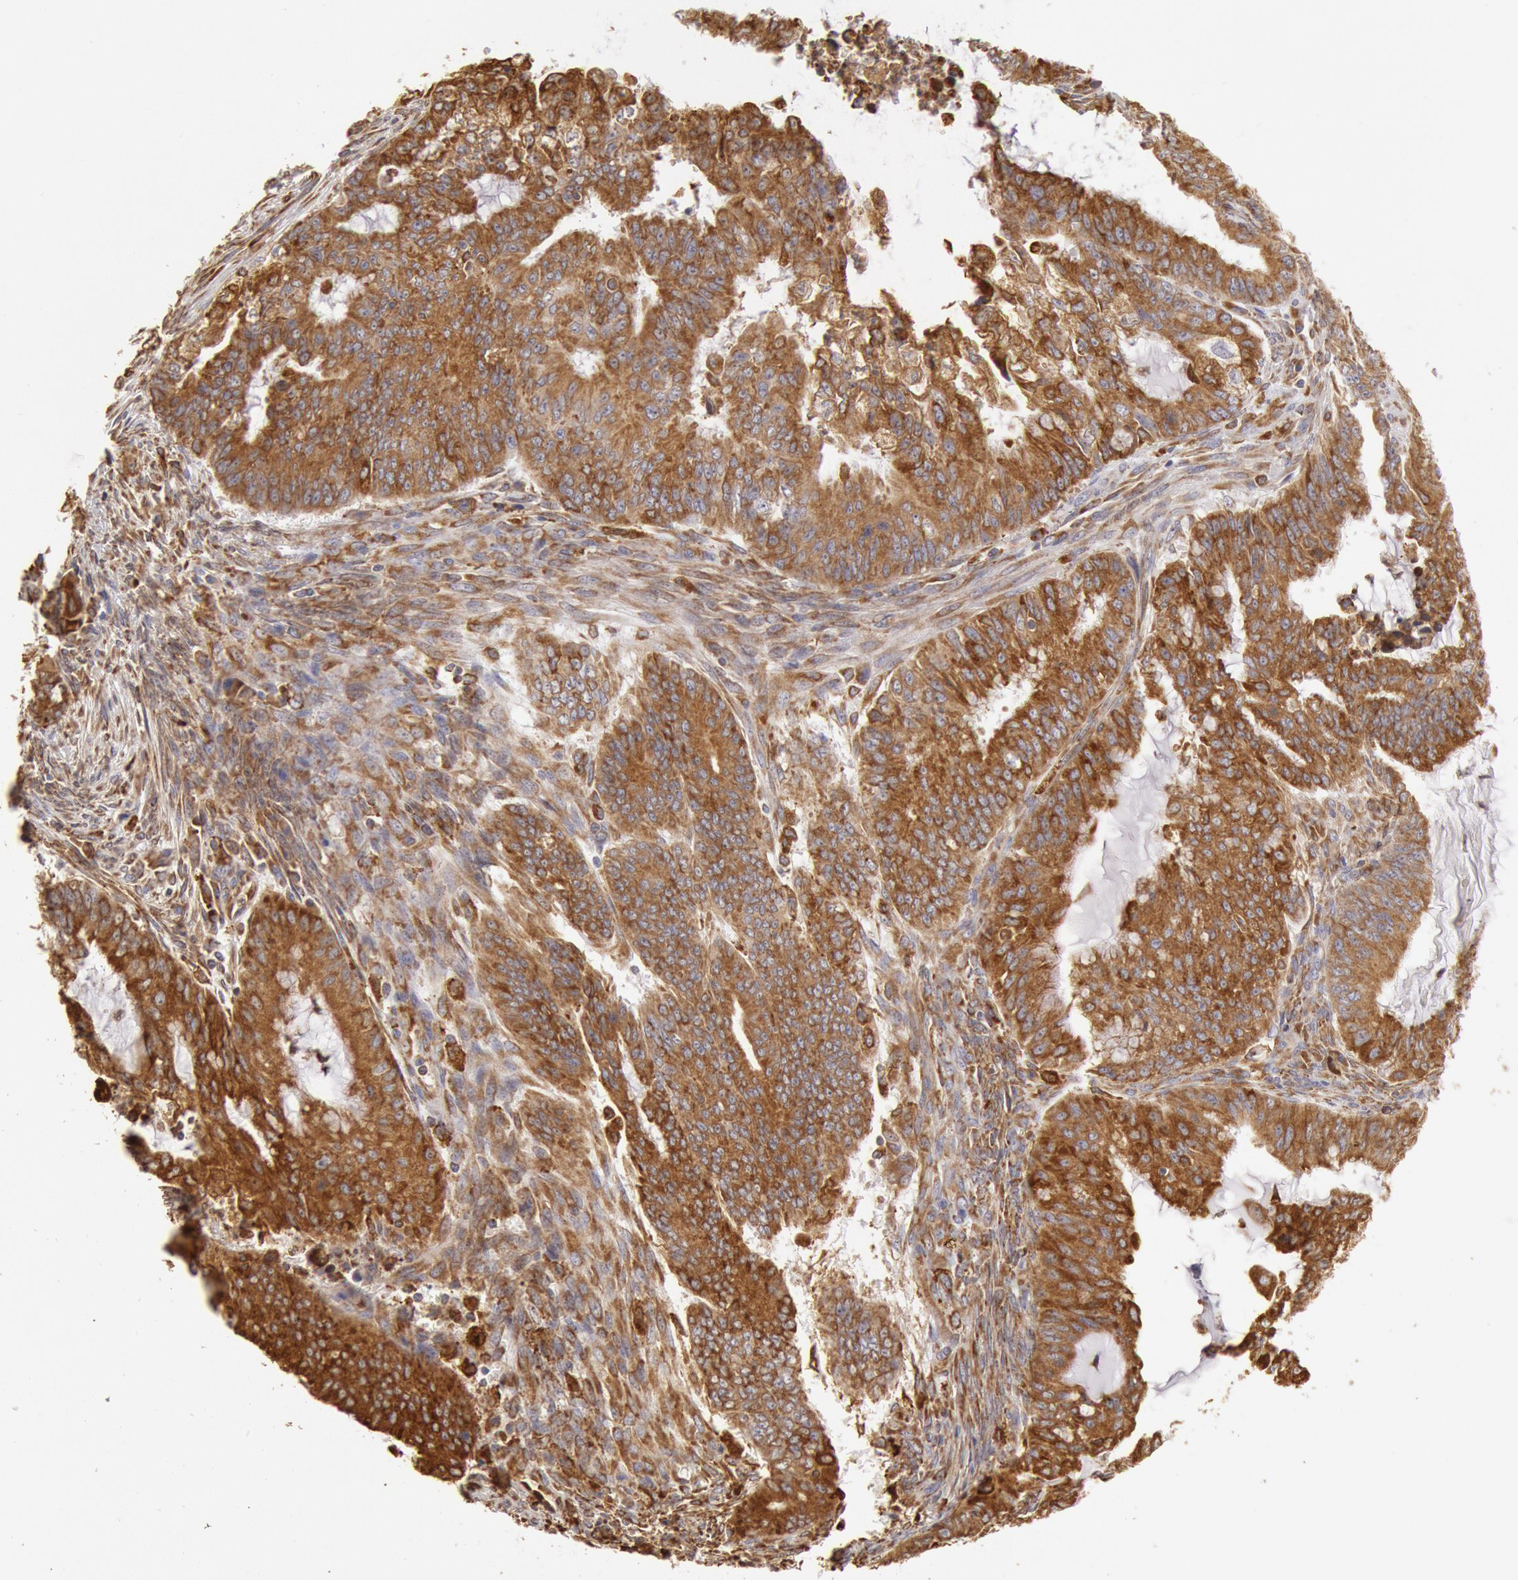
{"staining": {"intensity": "strong", "quantity": ">75%", "location": "cytoplasmic/membranous"}, "tissue": "endometrial cancer", "cell_type": "Tumor cells", "image_type": "cancer", "snomed": [{"axis": "morphology", "description": "Adenocarcinoma, NOS"}, {"axis": "topography", "description": "Endometrium"}], "caption": "Immunohistochemical staining of adenocarcinoma (endometrial) shows high levels of strong cytoplasmic/membranous expression in approximately >75% of tumor cells.", "gene": "ERP44", "patient": {"sex": "female", "age": 75}}